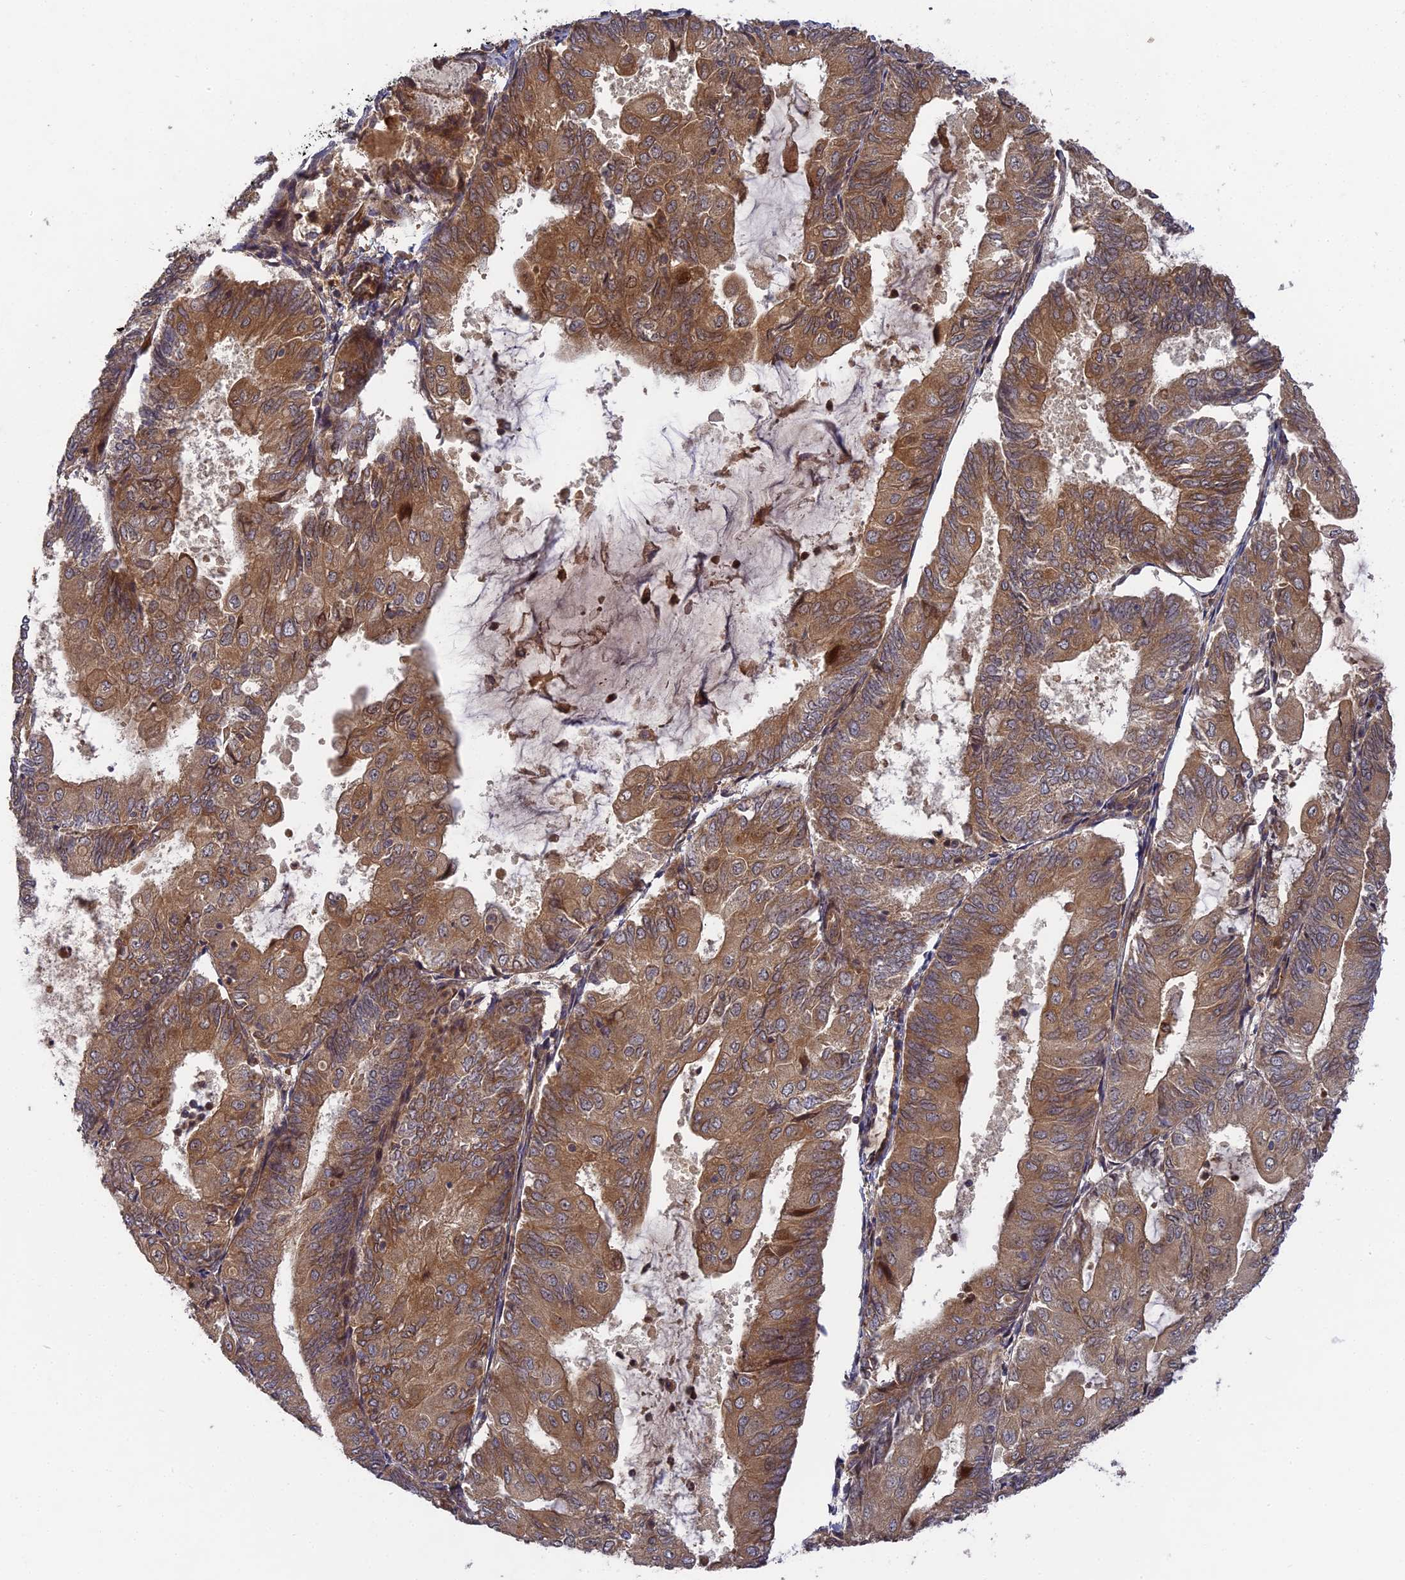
{"staining": {"intensity": "moderate", "quantity": ">75%", "location": "cytoplasmic/membranous"}, "tissue": "endometrial cancer", "cell_type": "Tumor cells", "image_type": "cancer", "snomed": [{"axis": "morphology", "description": "Adenocarcinoma, NOS"}, {"axis": "topography", "description": "Endometrium"}], "caption": "DAB (3,3'-diaminobenzidine) immunohistochemical staining of endometrial adenocarcinoma reveals moderate cytoplasmic/membranous protein positivity in about >75% of tumor cells.", "gene": "TMUB2", "patient": {"sex": "female", "age": 81}}